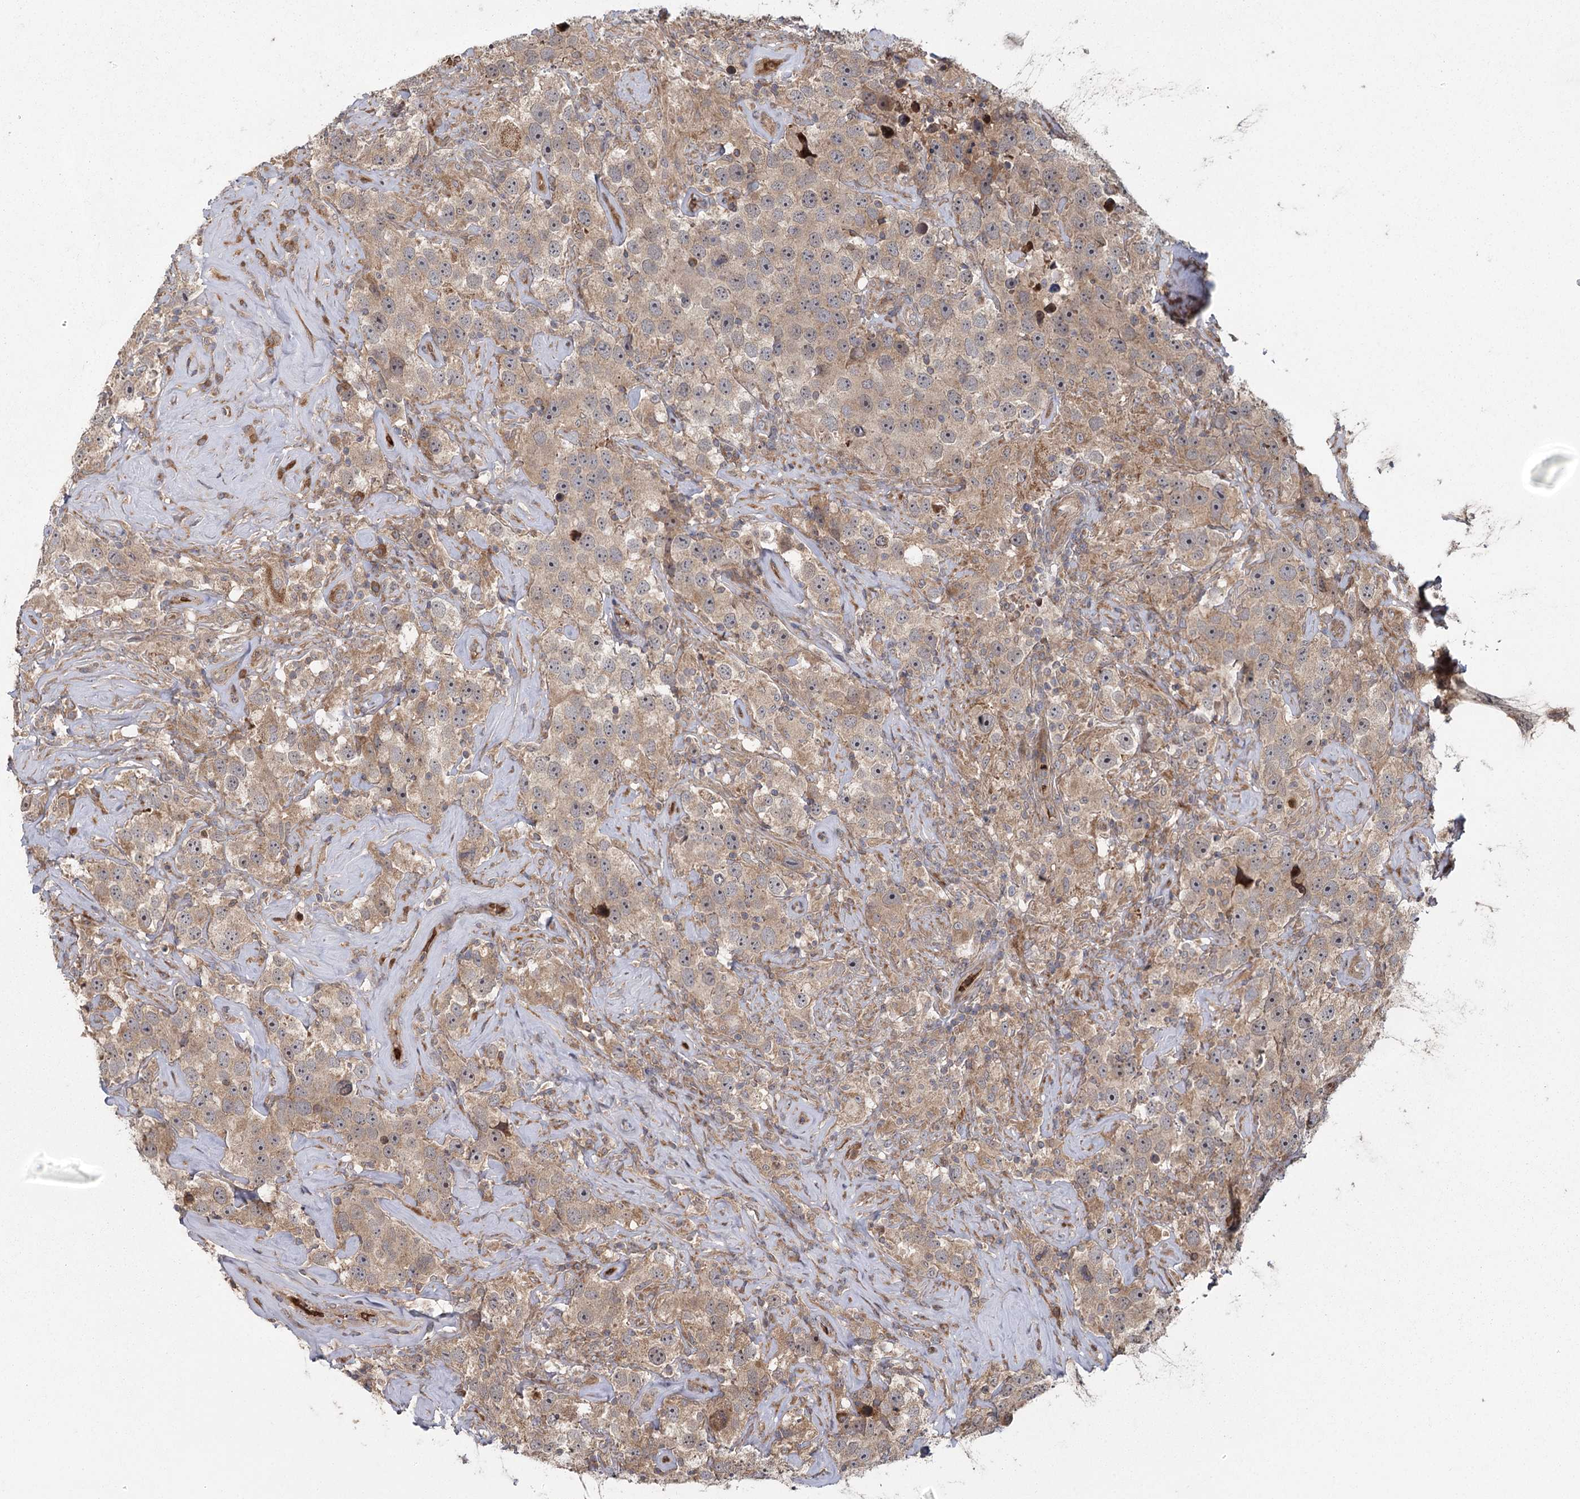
{"staining": {"intensity": "weak", "quantity": ">75%", "location": "cytoplasmic/membranous"}, "tissue": "testis cancer", "cell_type": "Tumor cells", "image_type": "cancer", "snomed": [{"axis": "morphology", "description": "Seminoma, NOS"}, {"axis": "topography", "description": "Testis"}], "caption": "Testis cancer was stained to show a protein in brown. There is low levels of weak cytoplasmic/membranous positivity in about >75% of tumor cells. (Brightfield microscopy of DAB IHC at high magnification).", "gene": "RAPGEF6", "patient": {"sex": "male", "age": 49}}